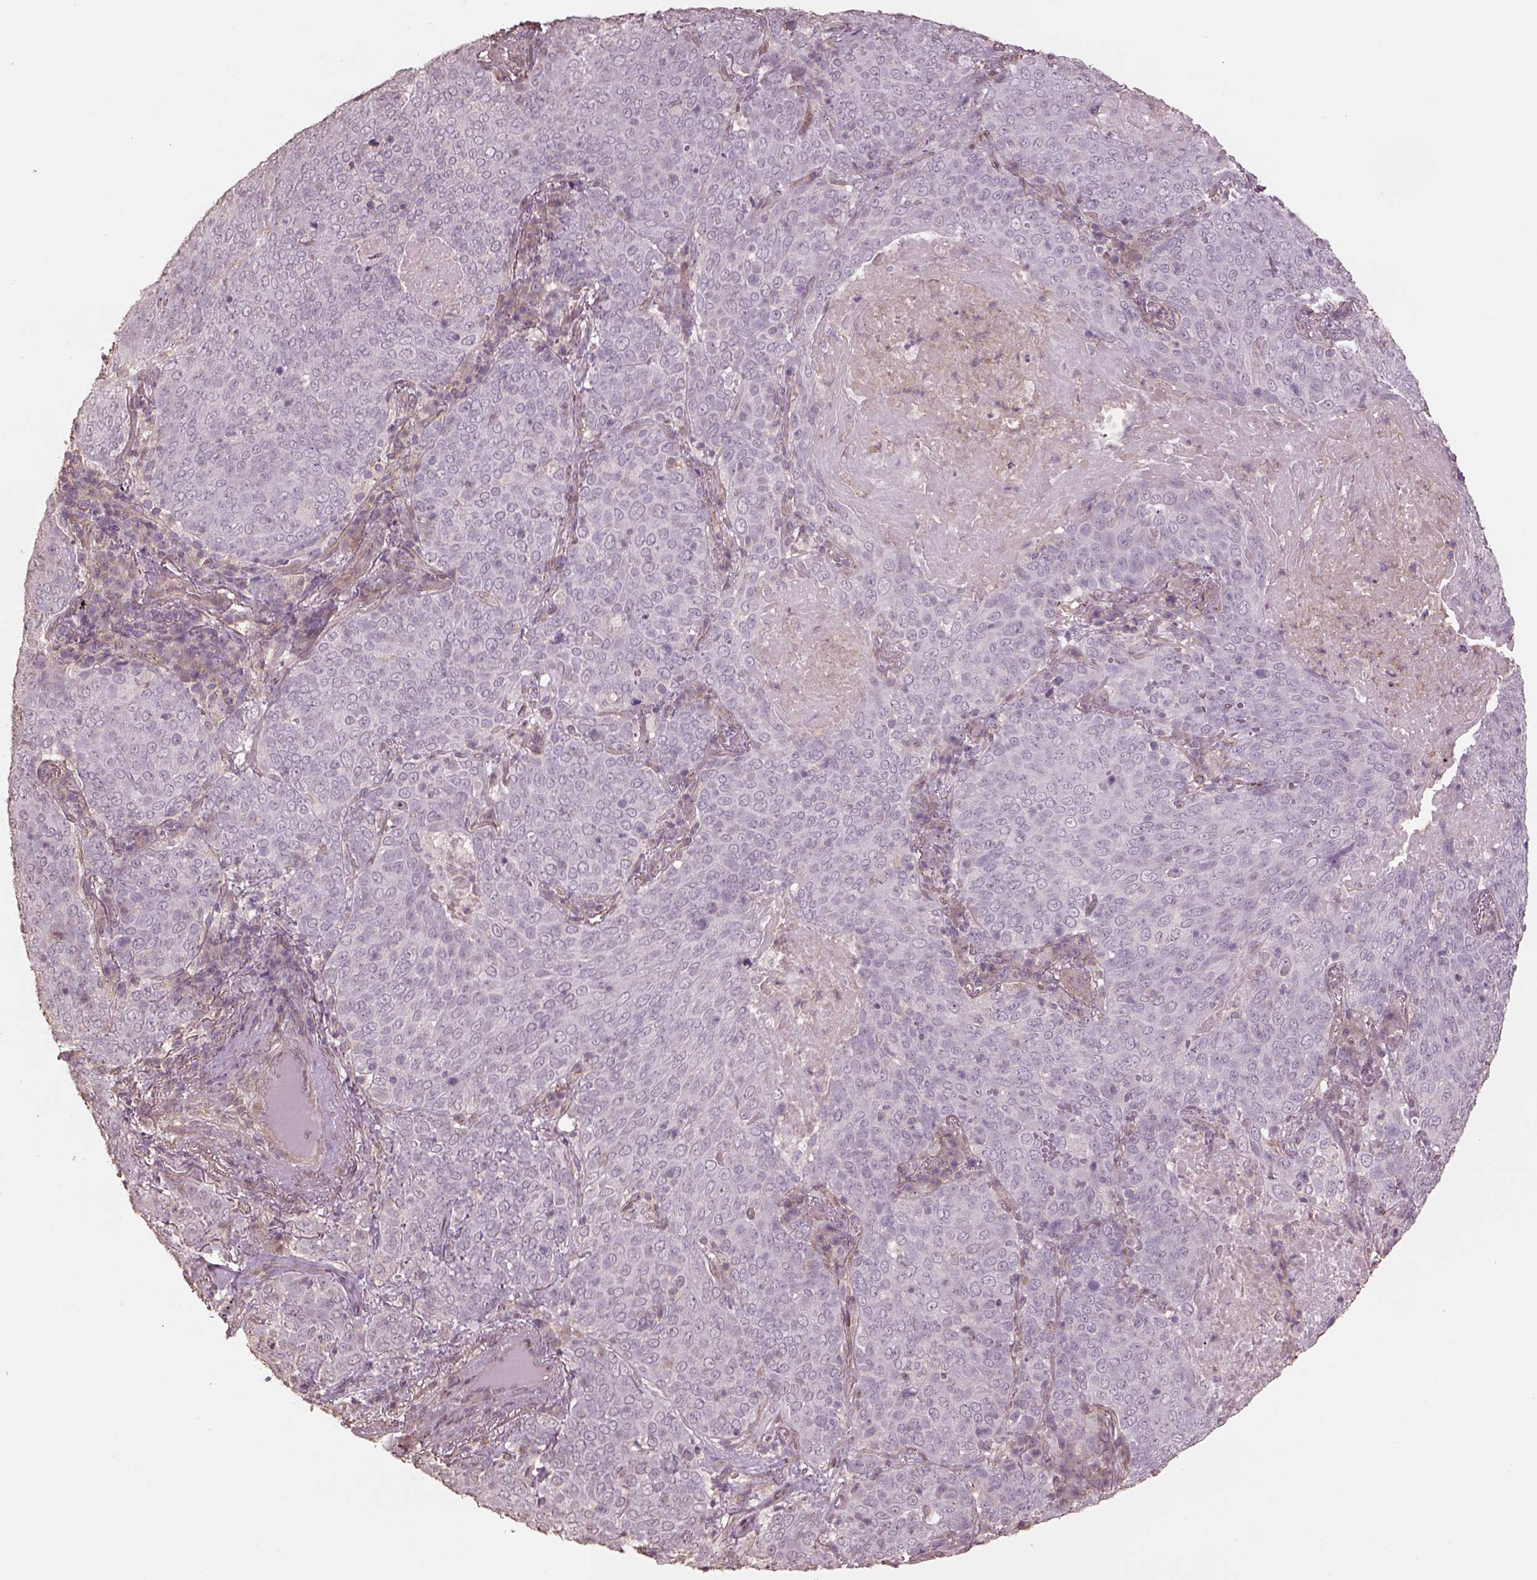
{"staining": {"intensity": "negative", "quantity": "none", "location": "none"}, "tissue": "lung cancer", "cell_type": "Tumor cells", "image_type": "cancer", "snomed": [{"axis": "morphology", "description": "Squamous cell carcinoma, NOS"}, {"axis": "topography", "description": "Lung"}], "caption": "Photomicrograph shows no protein expression in tumor cells of lung cancer tissue. Nuclei are stained in blue.", "gene": "LIN7A", "patient": {"sex": "male", "age": 82}}